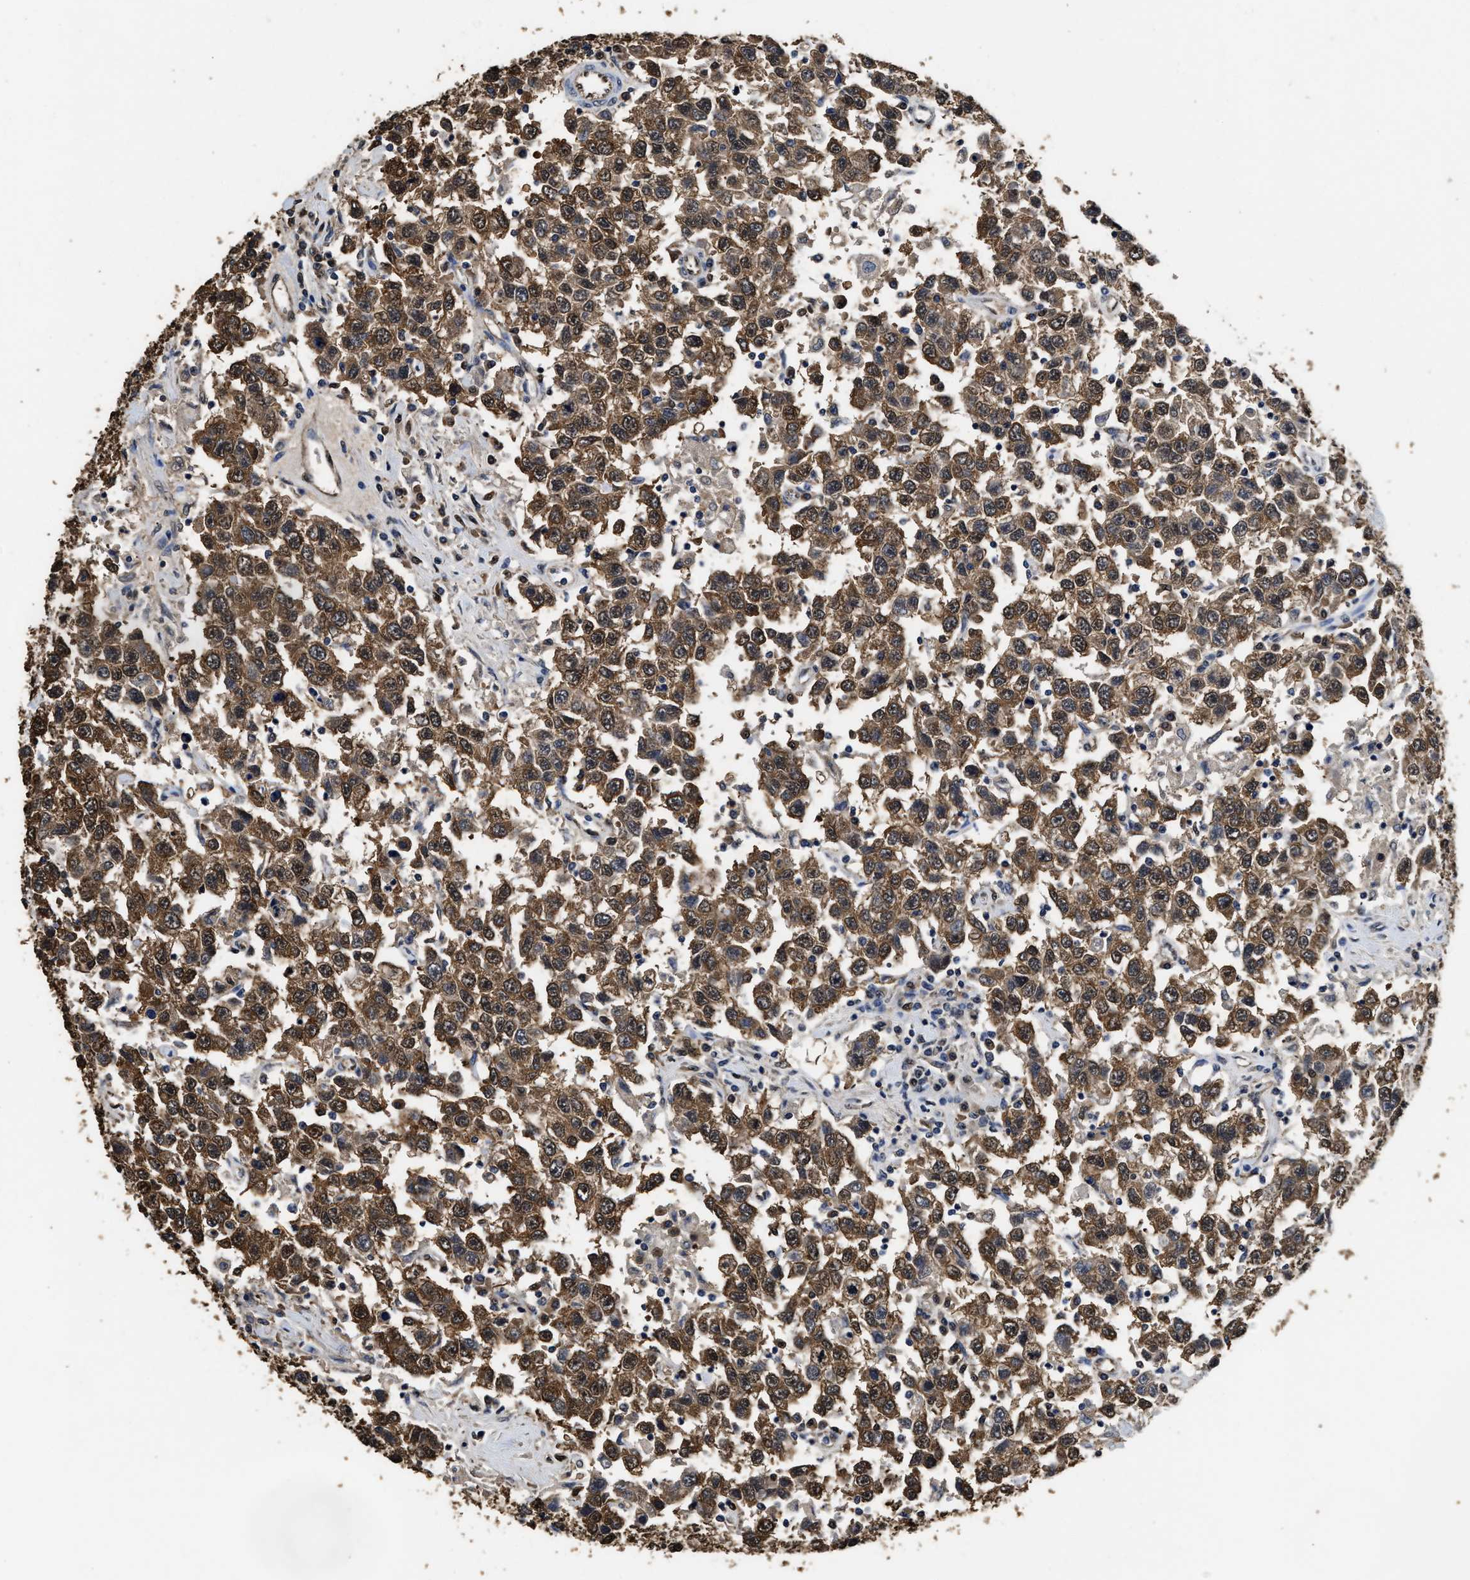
{"staining": {"intensity": "moderate", "quantity": ">75%", "location": "cytoplasmic/membranous,nuclear"}, "tissue": "testis cancer", "cell_type": "Tumor cells", "image_type": "cancer", "snomed": [{"axis": "morphology", "description": "Seminoma, NOS"}, {"axis": "topography", "description": "Testis"}], "caption": "An immunohistochemistry image of neoplastic tissue is shown. Protein staining in brown labels moderate cytoplasmic/membranous and nuclear positivity in seminoma (testis) within tumor cells.", "gene": "YWHAE", "patient": {"sex": "male", "age": 41}}